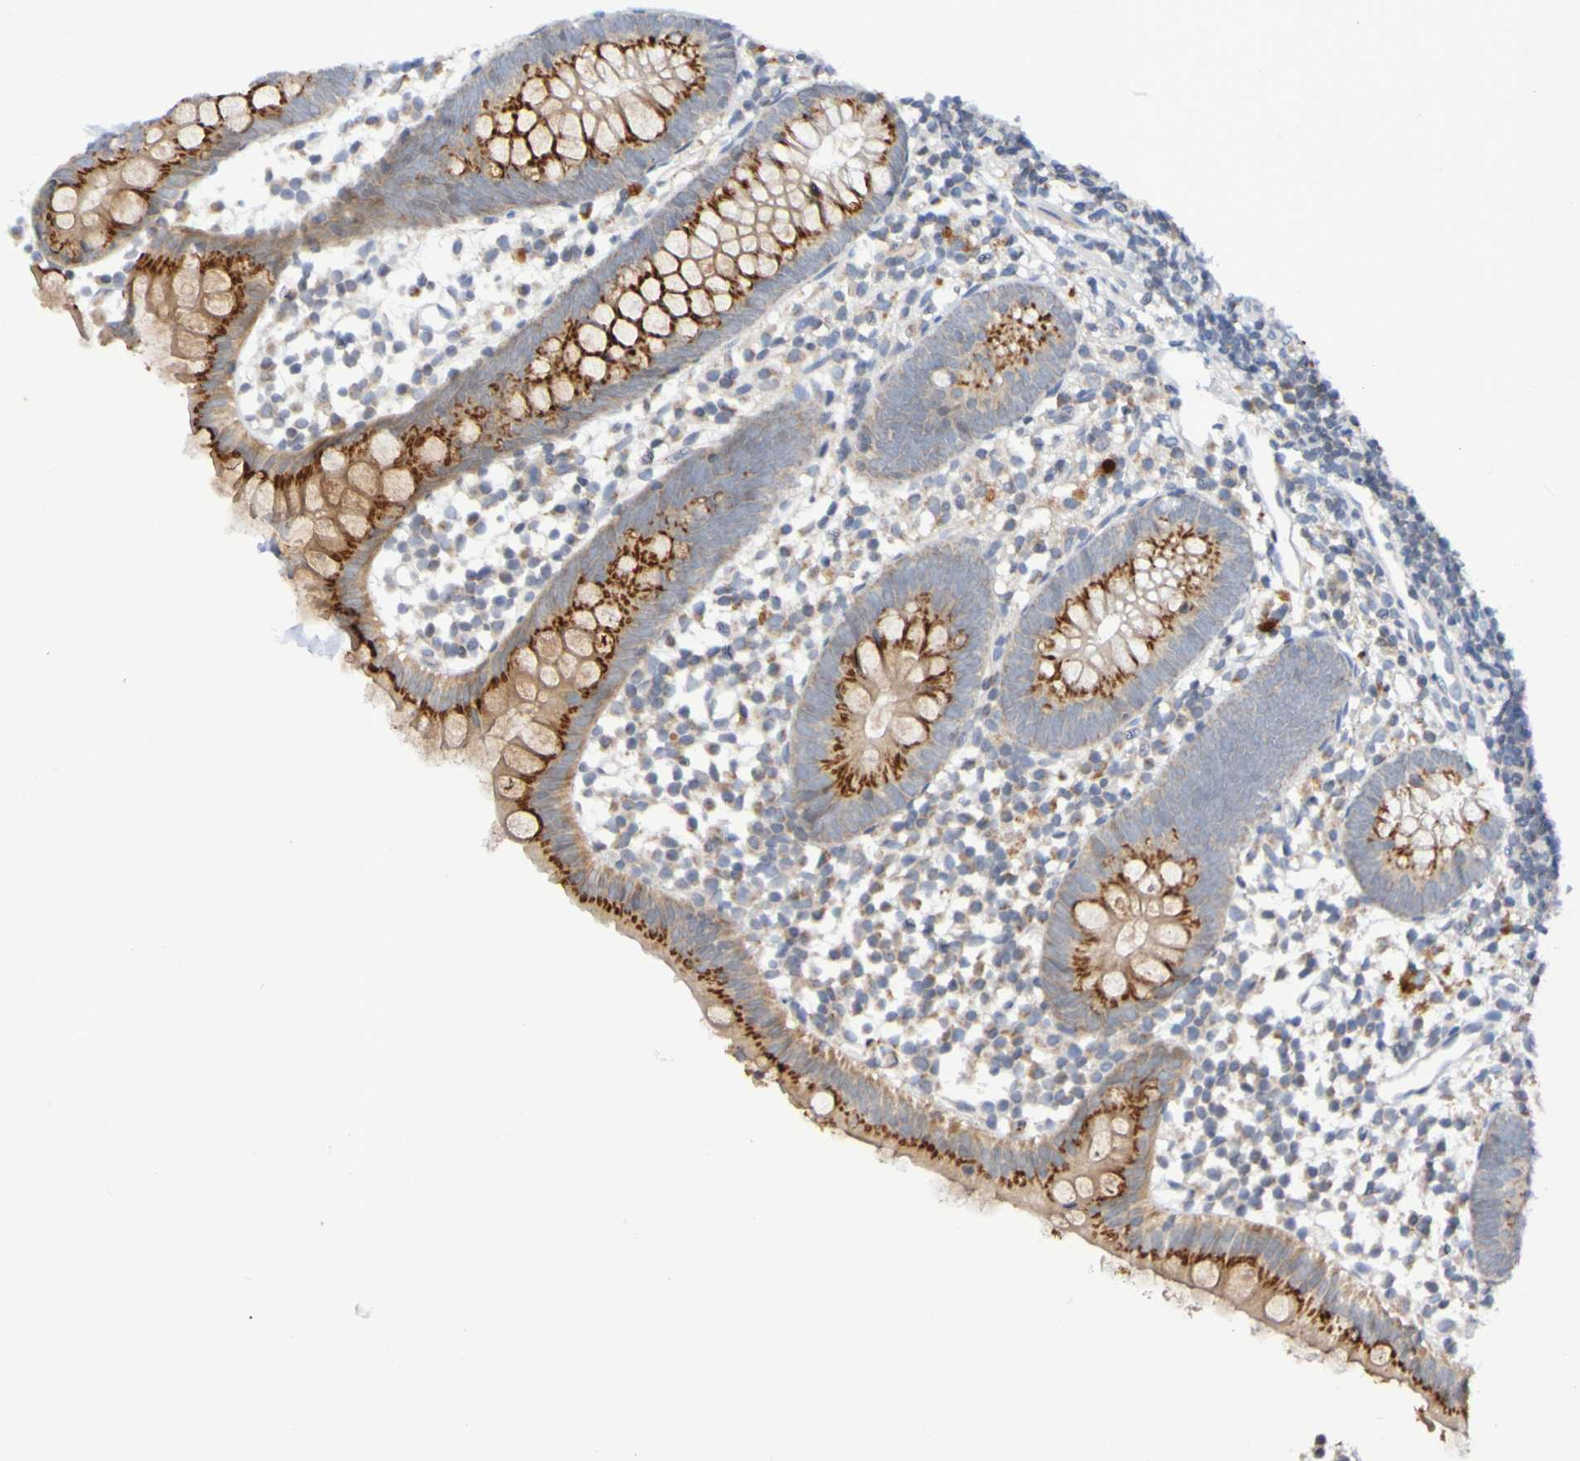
{"staining": {"intensity": "strong", "quantity": ">75%", "location": "cytoplasmic/membranous"}, "tissue": "appendix", "cell_type": "Glandular cells", "image_type": "normal", "snomed": [{"axis": "morphology", "description": "Normal tissue, NOS"}, {"axis": "topography", "description": "Appendix"}], "caption": "Human appendix stained with a brown dye displays strong cytoplasmic/membranous positive positivity in approximately >75% of glandular cells.", "gene": "PTP4A2", "patient": {"sex": "female", "age": 20}}